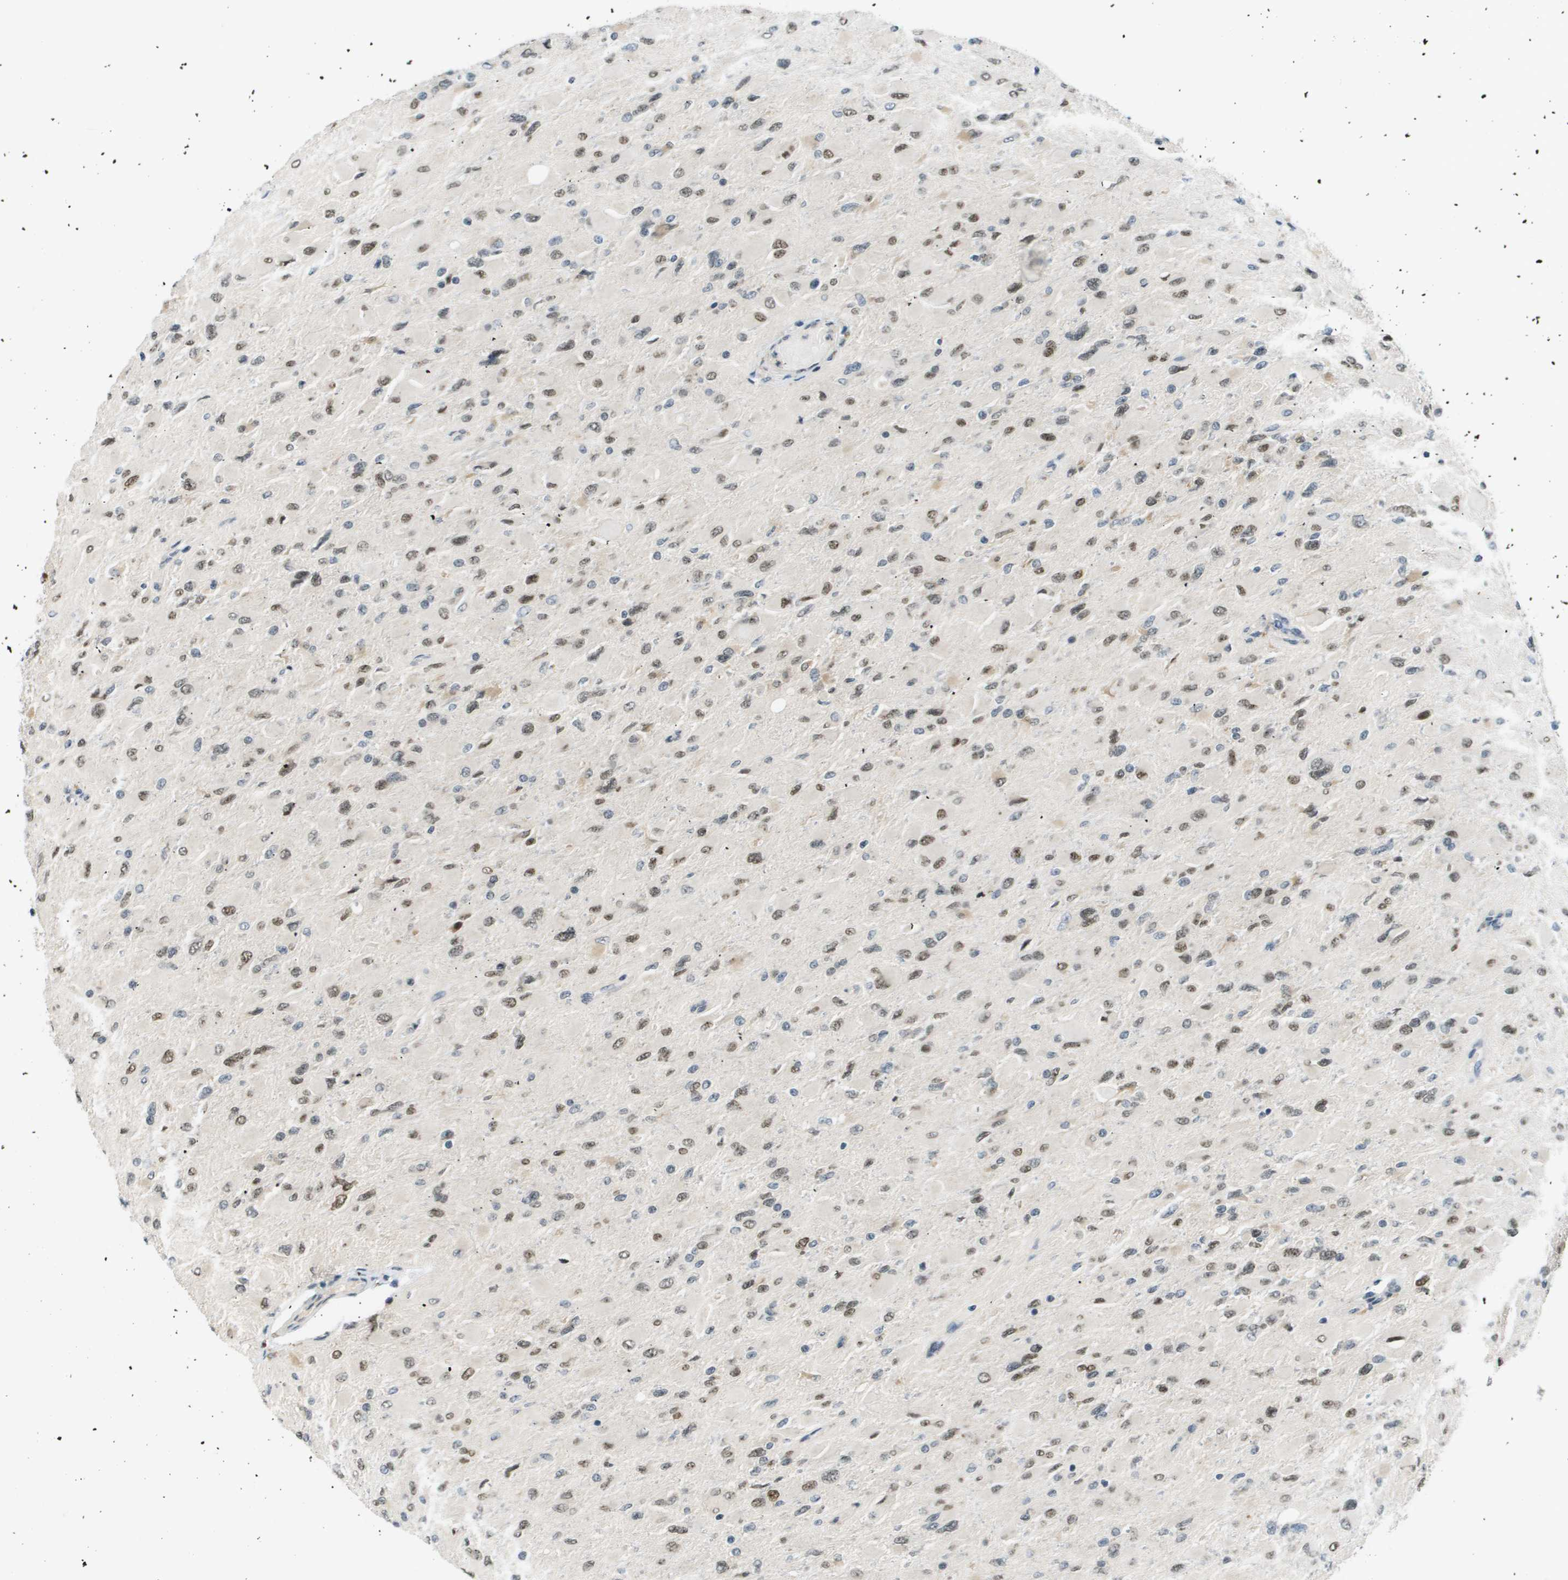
{"staining": {"intensity": "moderate", "quantity": "25%-75%", "location": "nuclear"}, "tissue": "glioma", "cell_type": "Tumor cells", "image_type": "cancer", "snomed": [{"axis": "morphology", "description": "Glioma, malignant, High grade"}, {"axis": "topography", "description": "Cerebral cortex"}], "caption": "Immunohistochemical staining of human glioma reveals medium levels of moderate nuclear positivity in about 25%-75% of tumor cells.", "gene": "CBX5", "patient": {"sex": "female", "age": 36}}